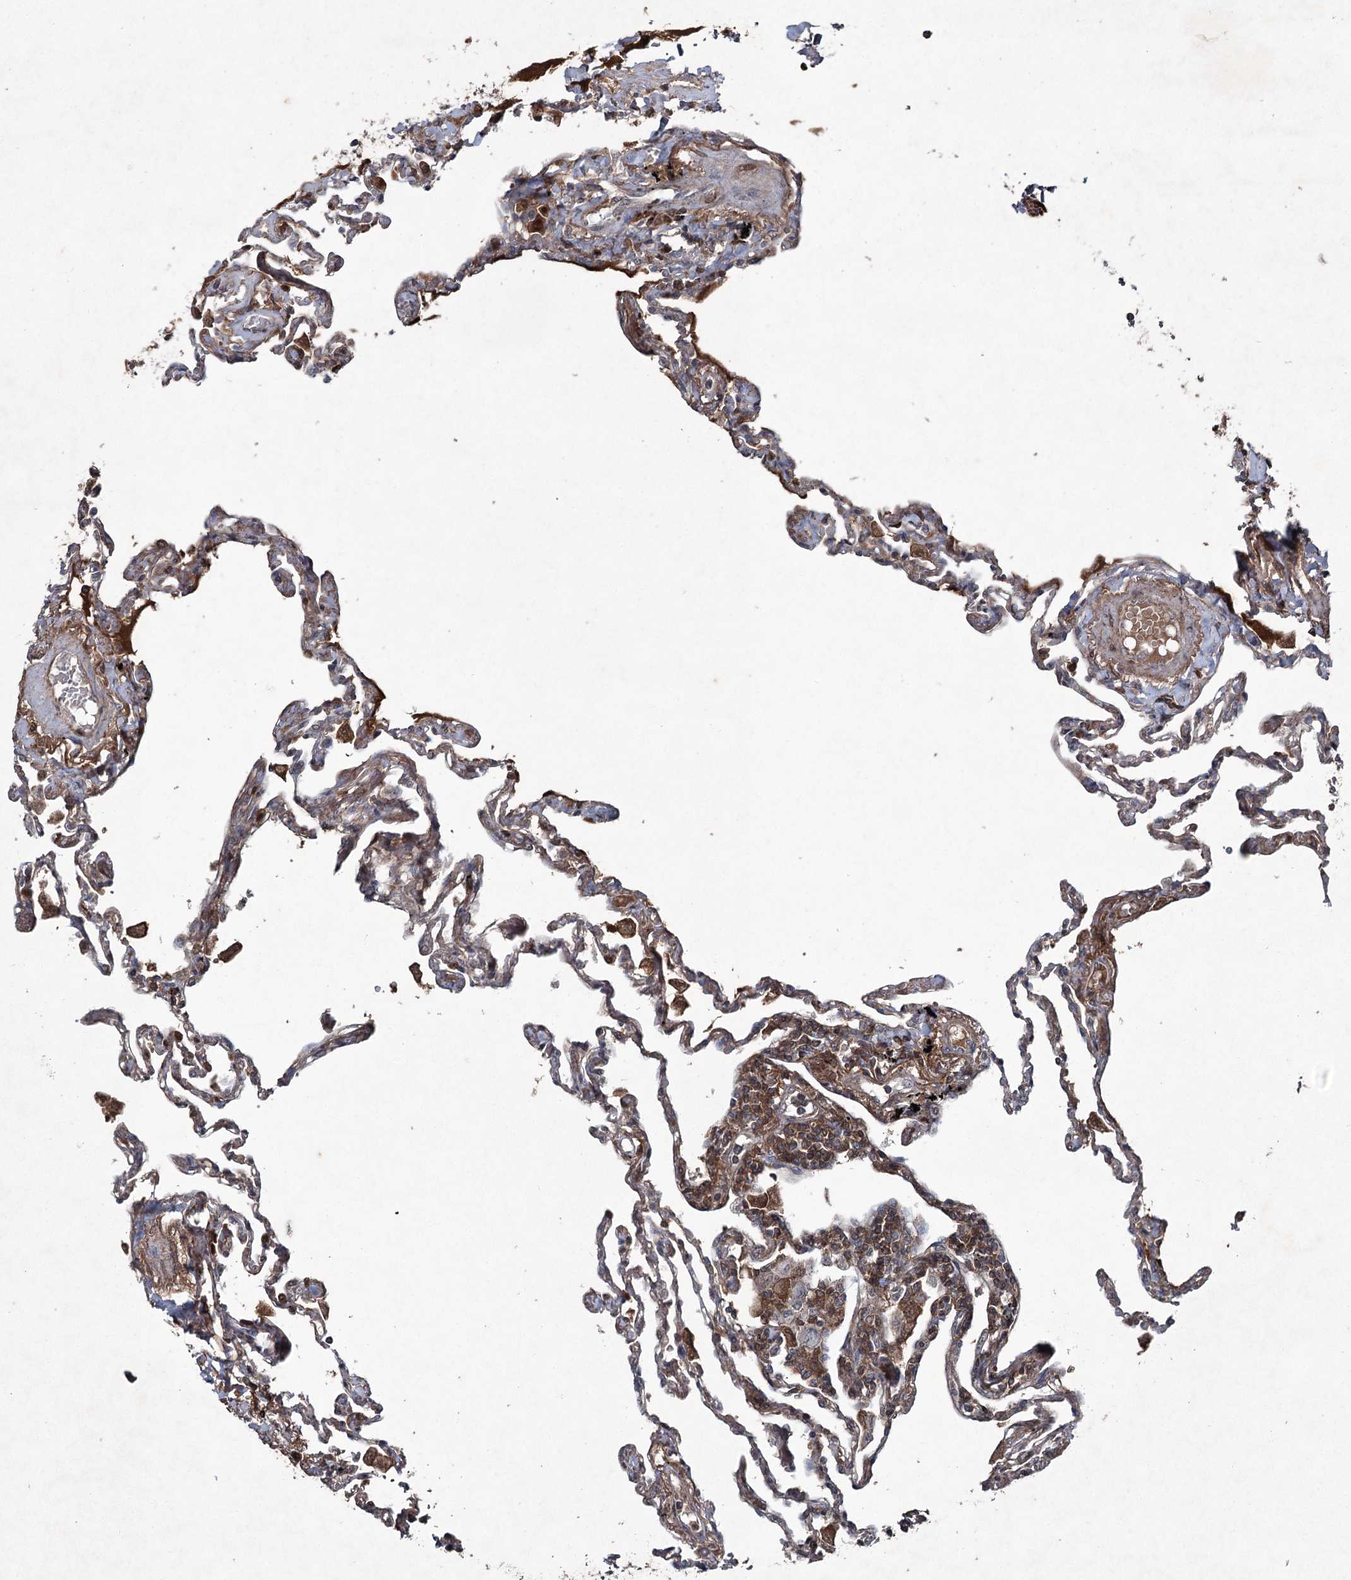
{"staining": {"intensity": "moderate", "quantity": "25%-75%", "location": "cytoplasmic/membranous"}, "tissue": "lung", "cell_type": "Alveolar cells", "image_type": "normal", "snomed": [{"axis": "morphology", "description": "Normal tissue, NOS"}, {"axis": "topography", "description": "Lung"}], "caption": "High-power microscopy captured an IHC histopathology image of unremarkable lung, revealing moderate cytoplasmic/membranous staining in approximately 25%-75% of alveolar cells.", "gene": "PGLYRP2", "patient": {"sex": "female", "age": 67}}